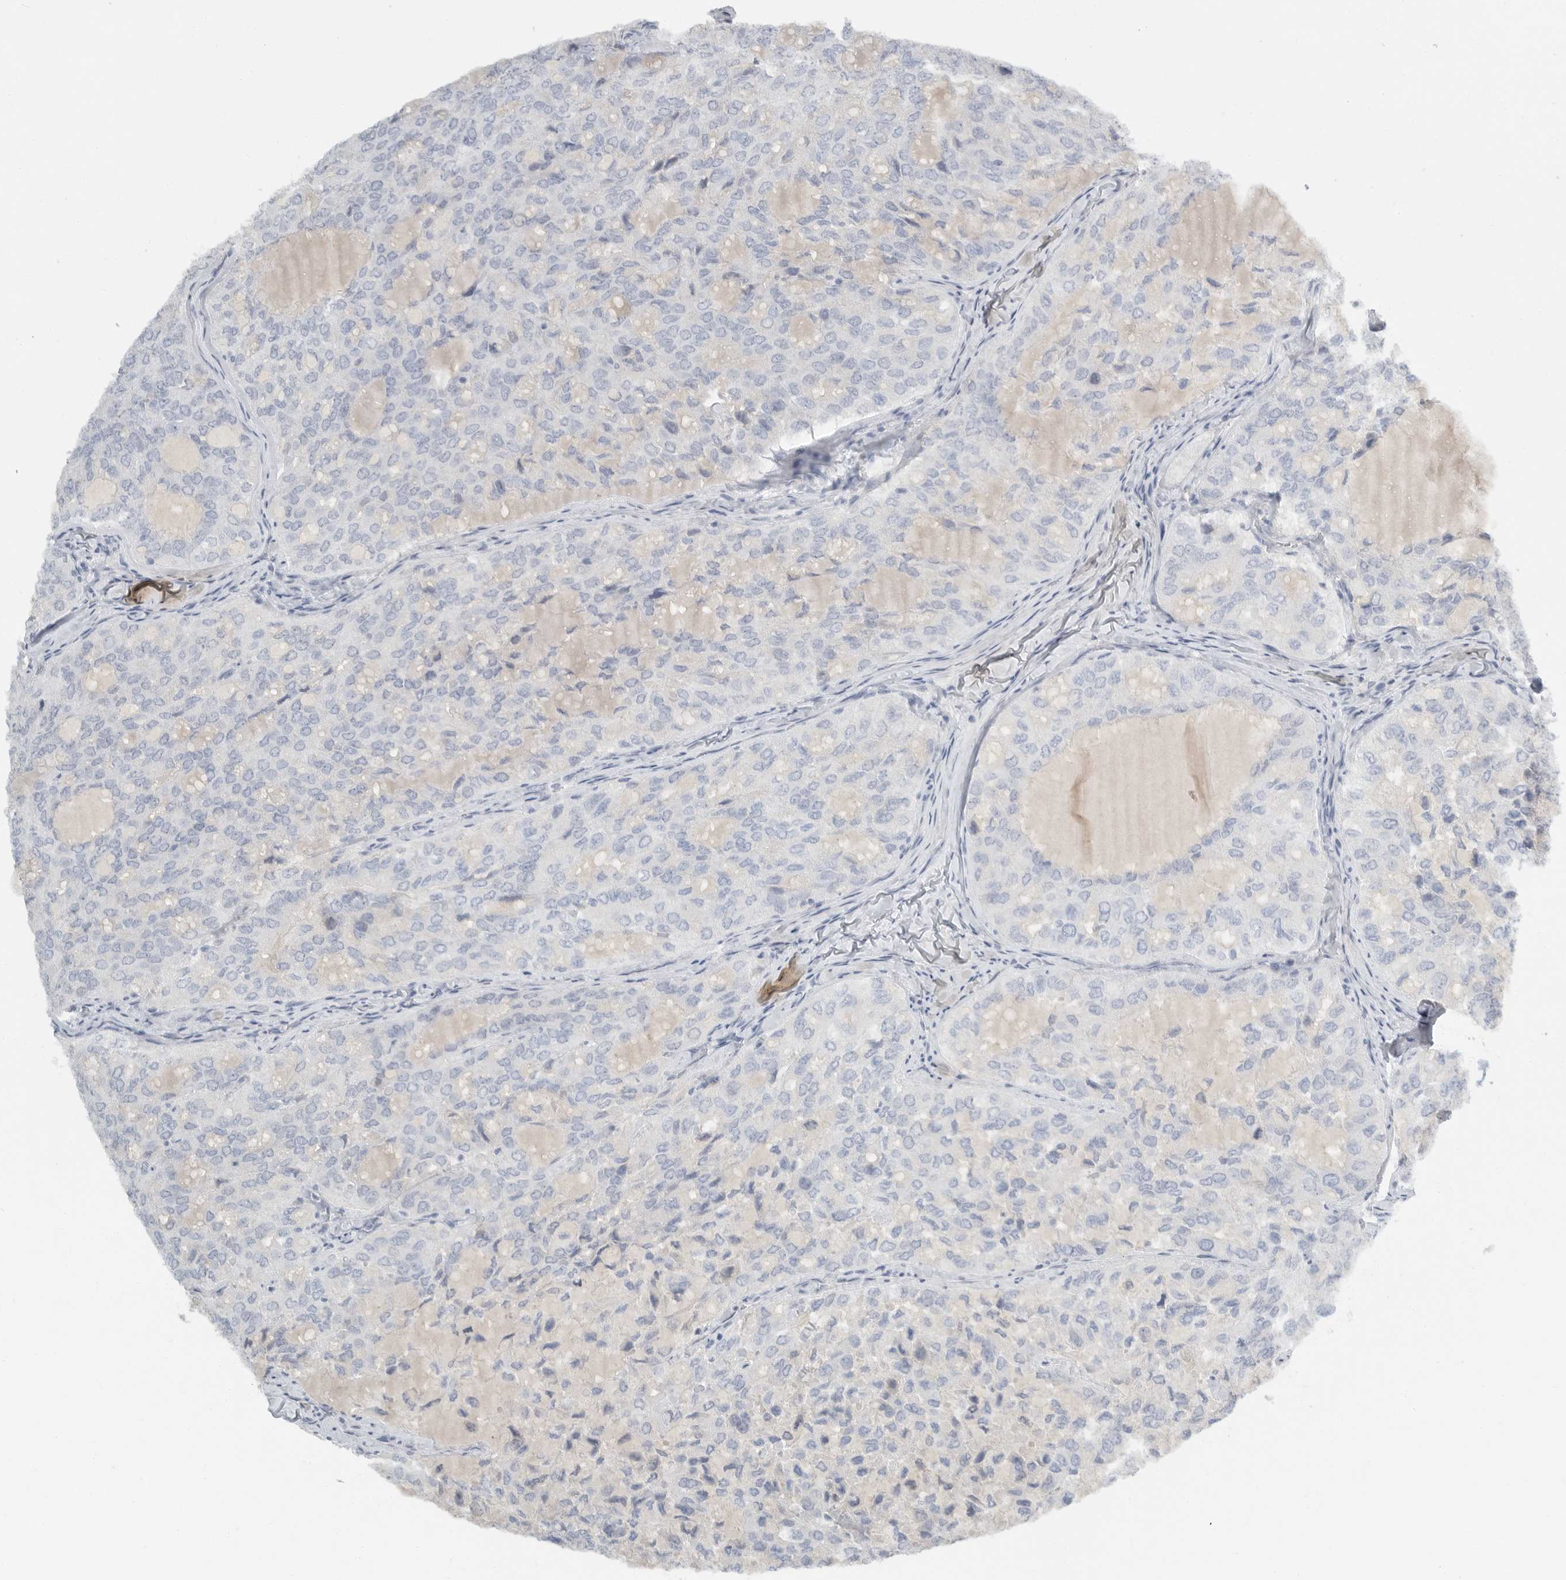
{"staining": {"intensity": "negative", "quantity": "none", "location": "none"}, "tissue": "thyroid cancer", "cell_type": "Tumor cells", "image_type": "cancer", "snomed": [{"axis": "morphology", "description": "Follicular adenoma carcinoma, NOS"}, {"axis": "topography", "description": "Thyroid gland"}], "caption": "Tumor cells show no significant staining in thyroid cancer (follicular adenoma carcinoma).", "gene": "PAM", "patient": {"sex": "male", "age": 75}}